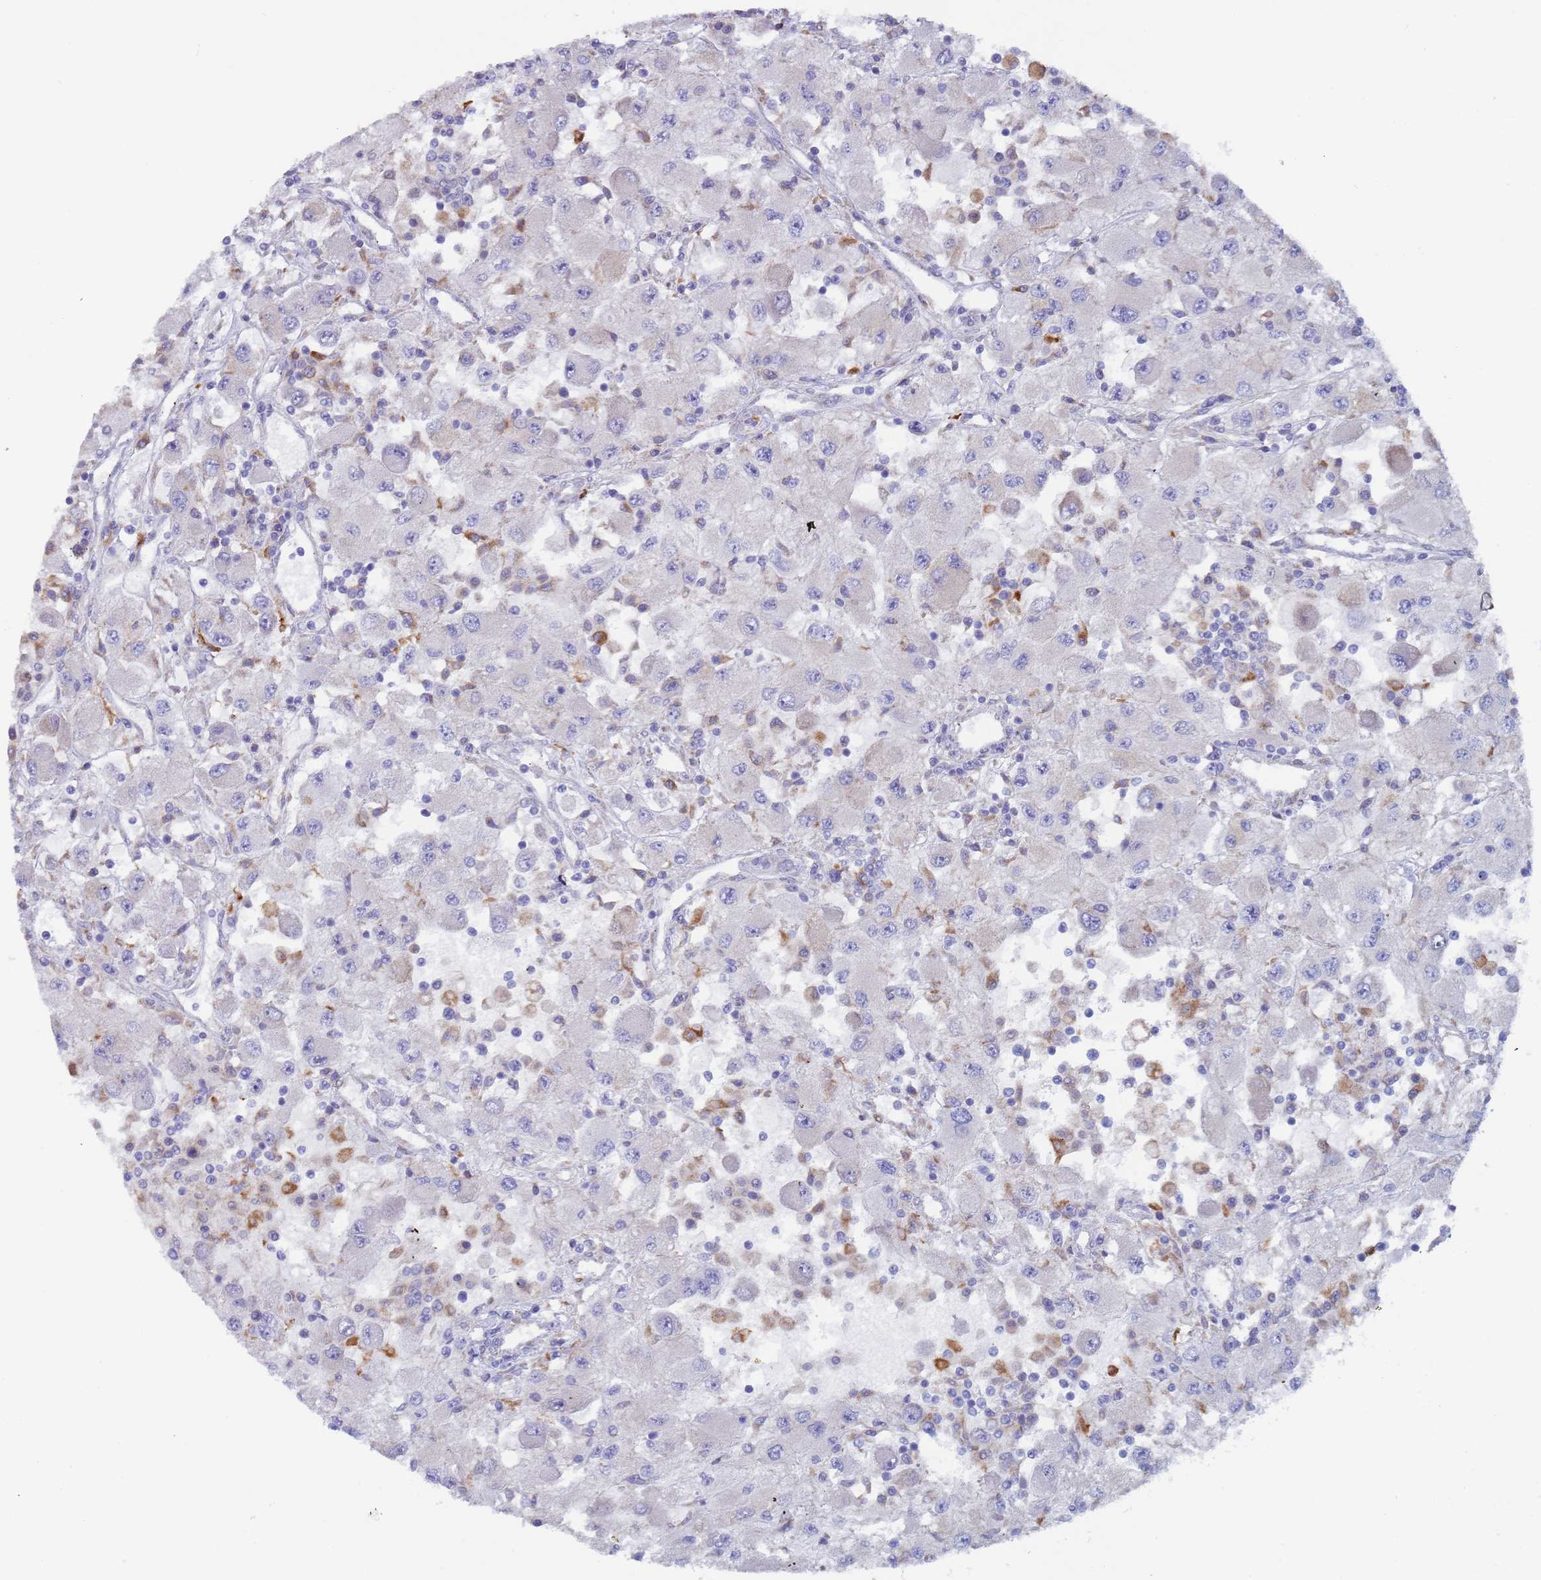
{"staining": {"intensity": "negative", "quantity": "none", "location": "none"}, "tissue": "renal cancer", "cell_type": "Tumor cells", "image_type": "cancer", "snomed": [{"axis": "morphology", "description": "Adenocarcinoma, NOS"}, {"axis": "topography", "description": "Kidney"}], "caption": "Protein analysis of renal cancer demonstrates no significant positivity in tumor cells.", "gene": "ZNF844", "patient": {"sex": "female", "age": 67}}